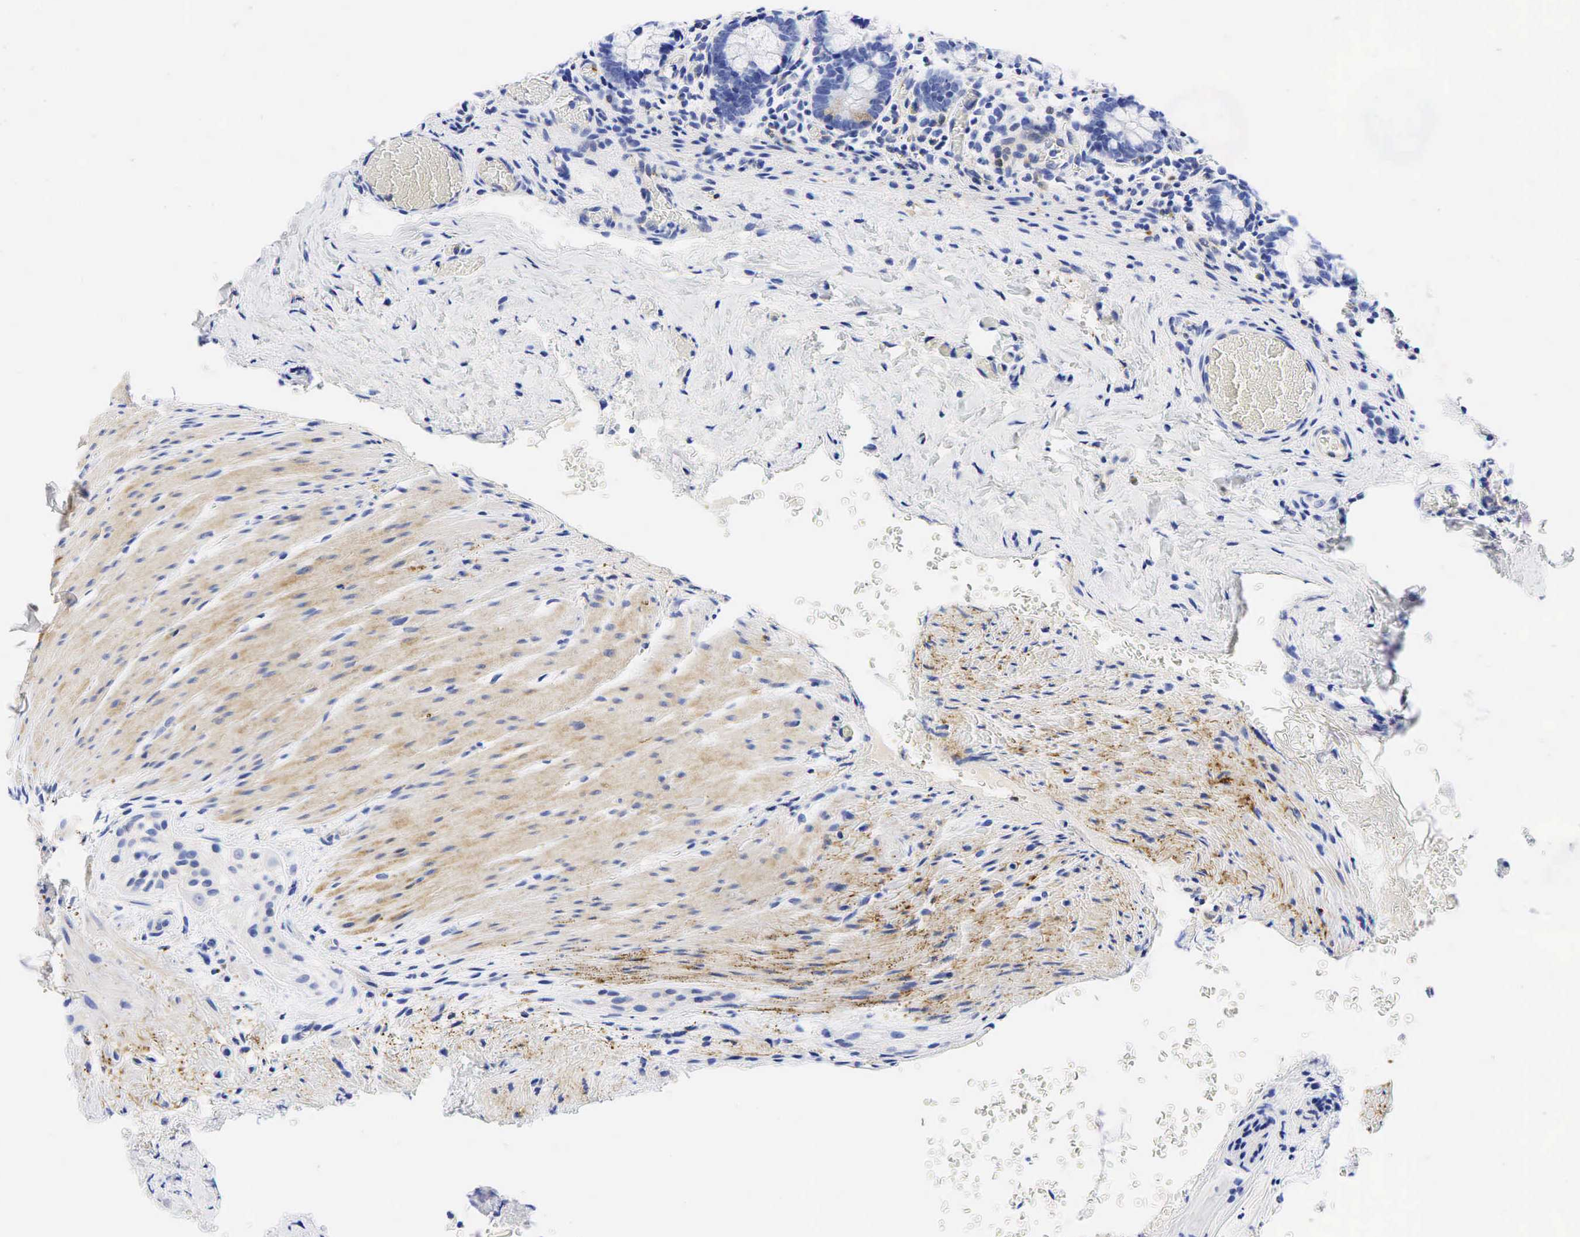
{"staining": {"intensity": "negative", "quantity": "none", "location": "none"}, "tissue": "small intestine", "cell_type": "Glandular cells", "image_type": "normal", "snomed": [{"axis": "morphology", "description": "Normal tissue, NOS"}, {"axis": "topography", "description": "Small intestine"}], "caption": "The immunohistochemistry (IHC) photomicrograph has no significant positivity in glandular cells of small intestine.", "gene": "TNFRSF8", "patient": {"sex": "male", "age": 1}}